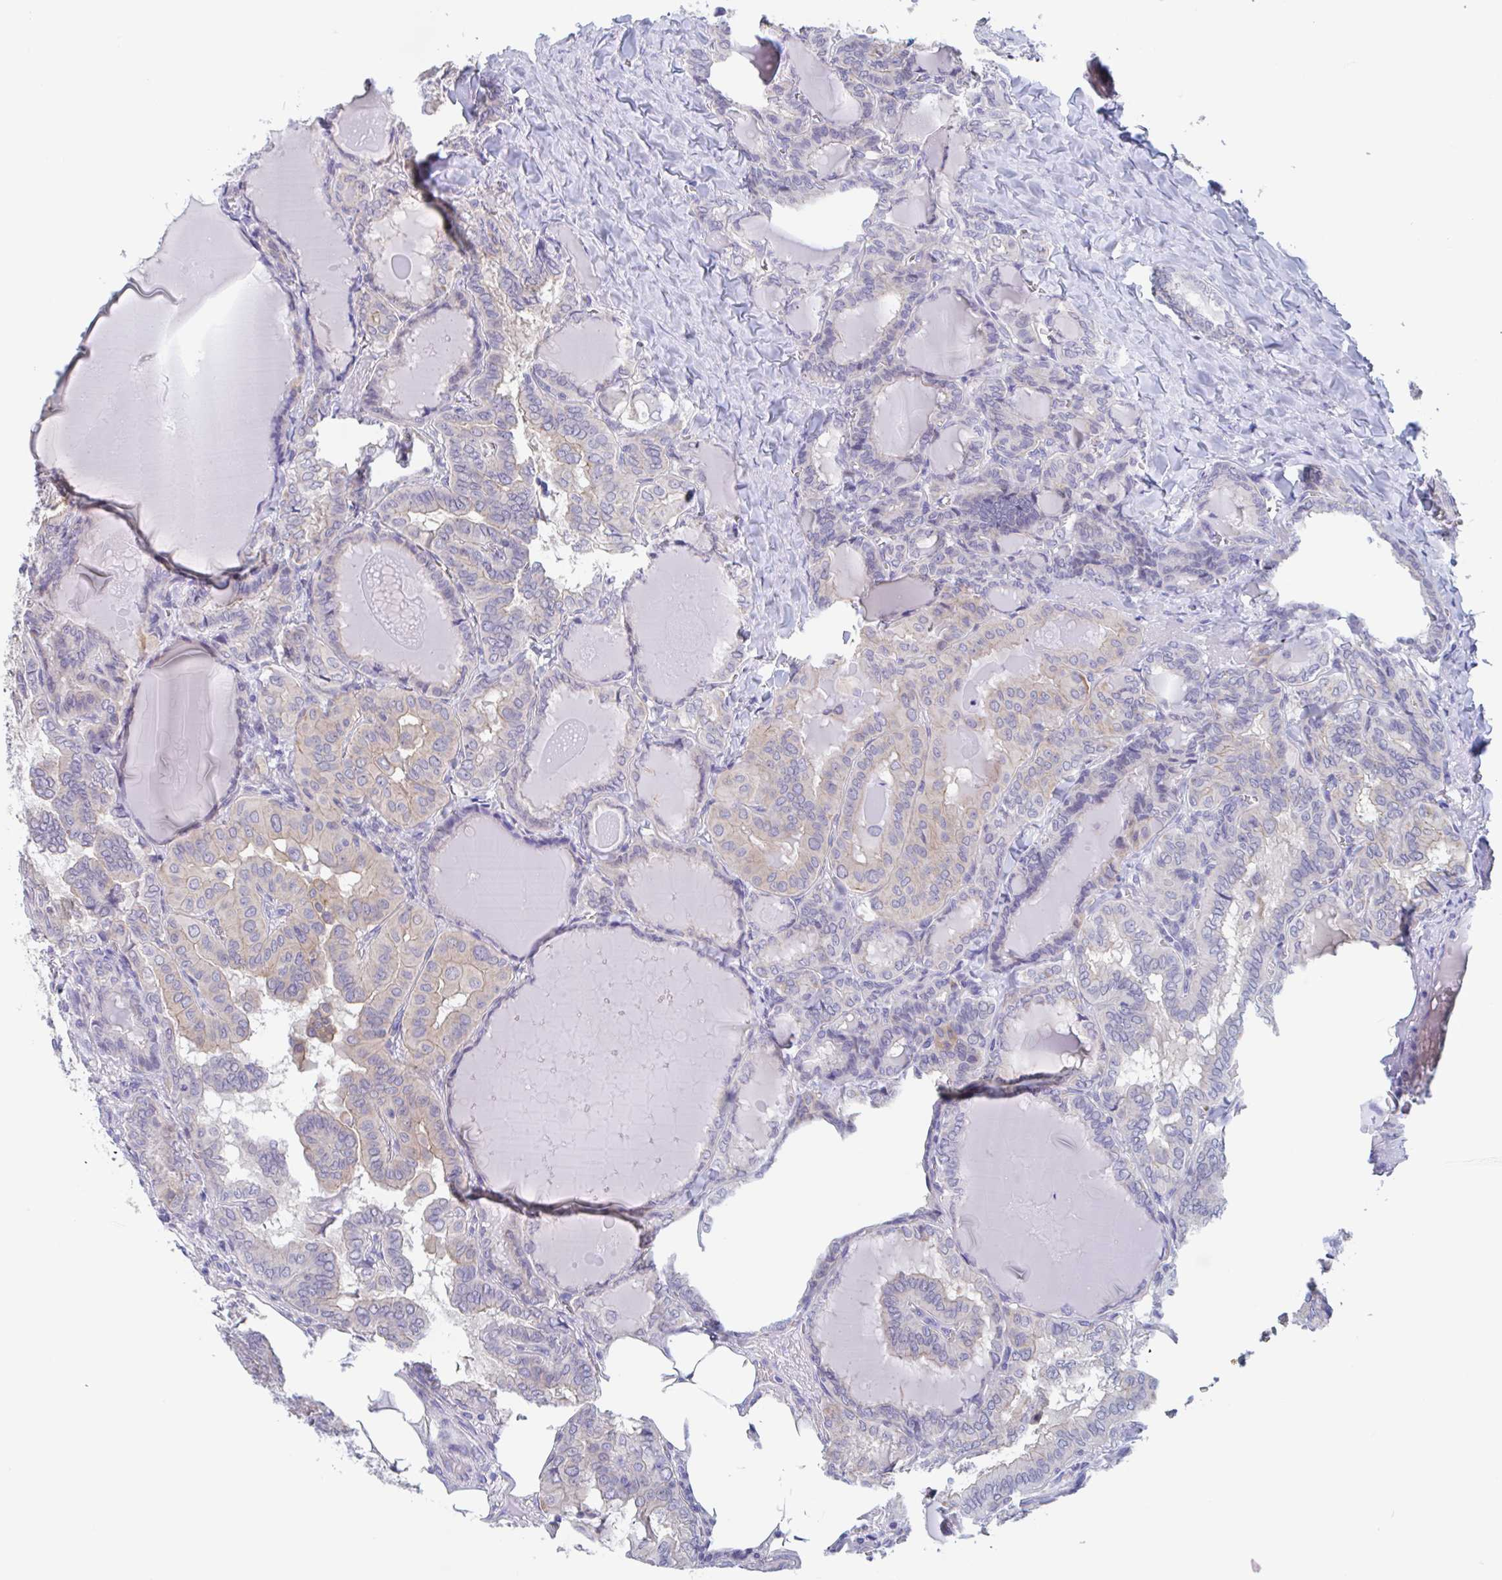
{"staining": {"intensity": "weak", "quantity": "25%-75%", "location": "cytoplasmic/membranous"}, "tissue": "thyroid cancer", "cell_type": "Tumor cells", "image_type": "cancer", "snomed": [{"axis": "morphology", "description": "Papillary adenocarcinoma, NOS"}, {"axis": "topography", "description": "Thyroid gland"}], "caption": "Immunohistochemistry (IHC) of human papillary adenocarcinoma (thyroid) reveals low levels of weak cytoplasmic/membranous expression in about 25%-75% of tumor cells.", "gene": "UNKL", "patient": {"sex": "female", "age": 46}}